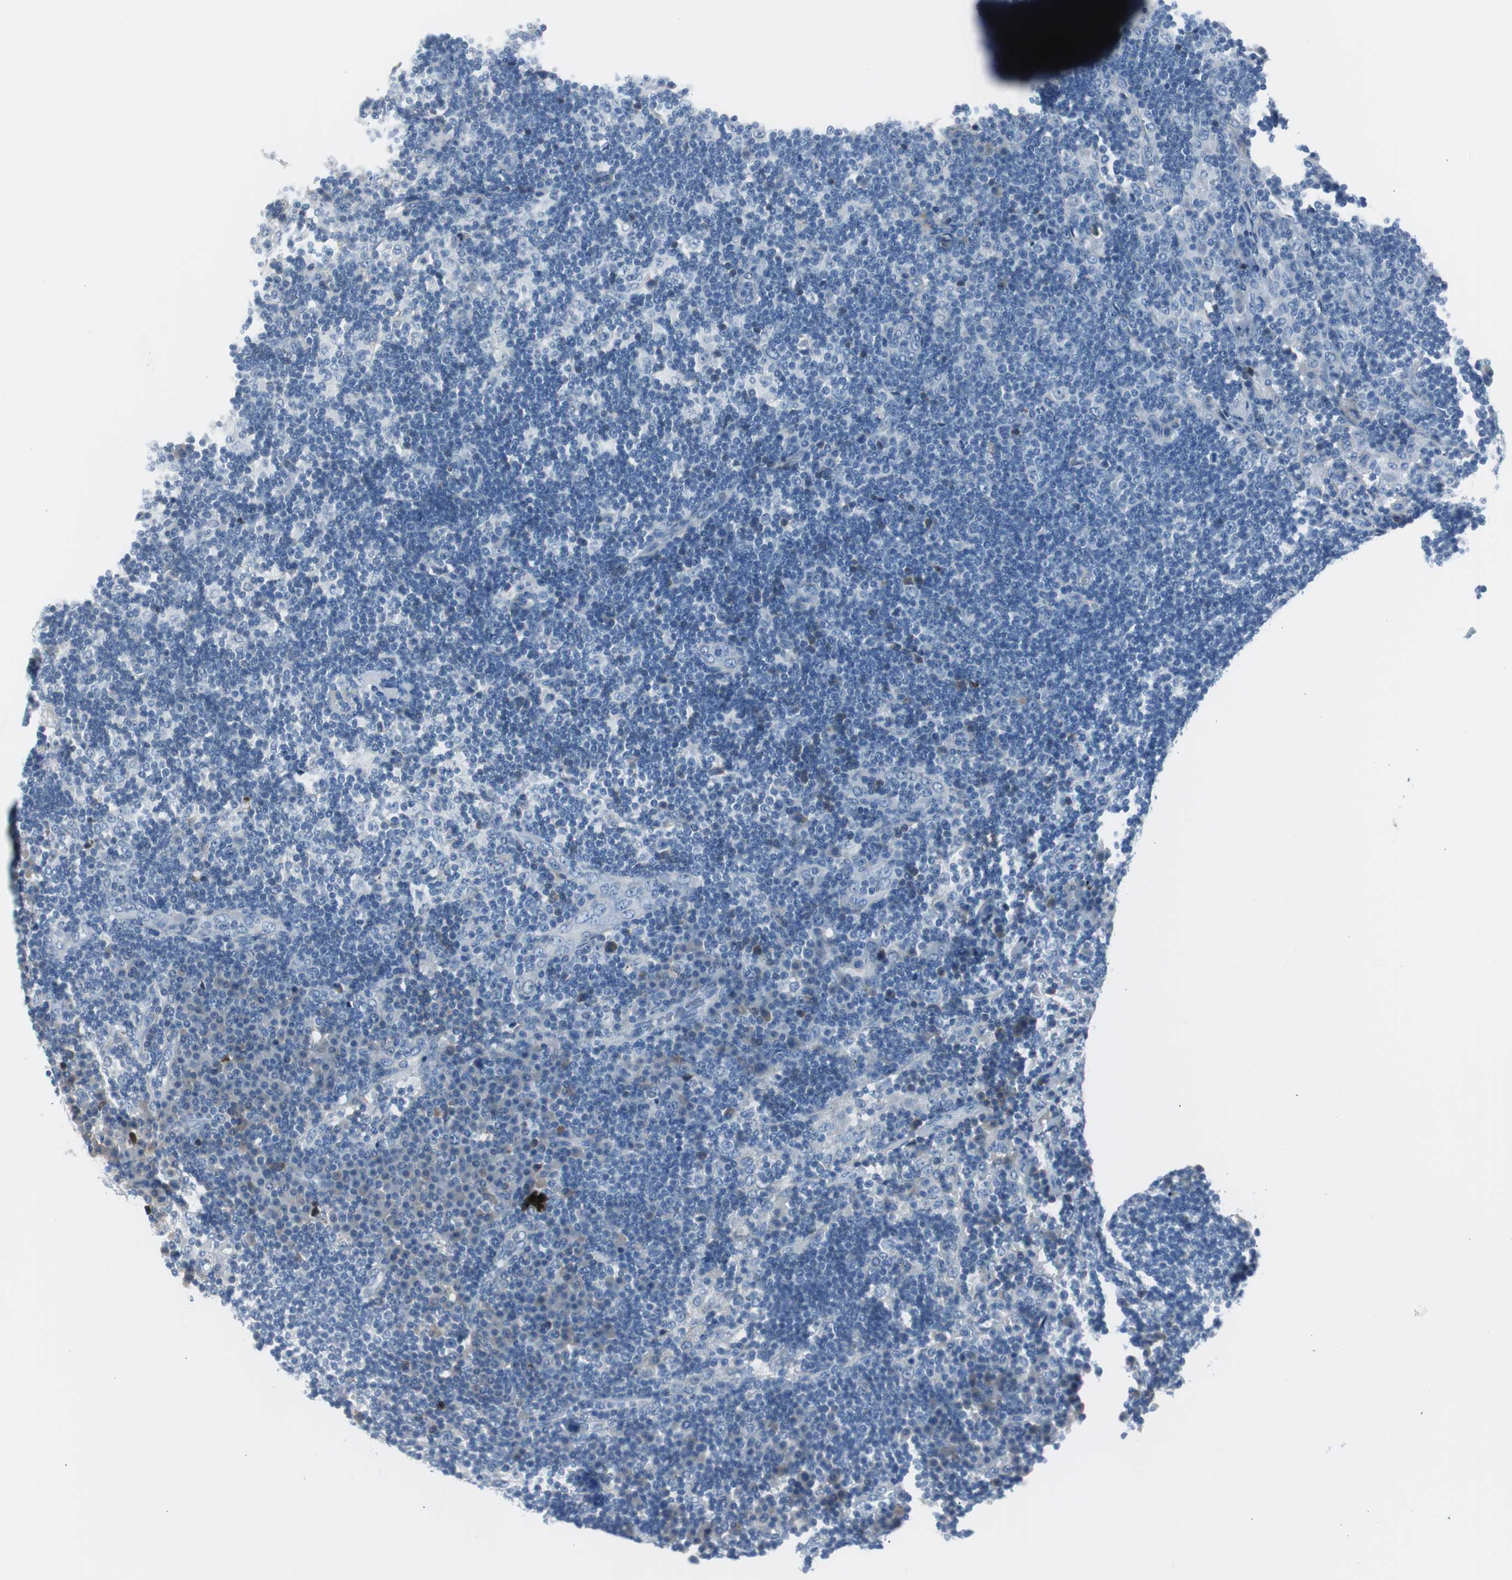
{"staining": {"intensity": "negative", "quantity": "none", "location": "none"}, "tissue": "lymph node", "cell_type": "Germinal center cells", "image_type": "normal", "snomed": [{"axis": "morphology", "description": "Normal tissue, NOS"}, {"axis": "morphology", "description": "Squamous cell carcinoma, metastatic, NOS"}, {"axis": "topography", "description": "Lymph node"}], "caption": "The image reveals no staining of germinal center cells in unremarkable lymph node.", "gene": "SERPINF1", "patient": {"sex": "female", "age": 53}}